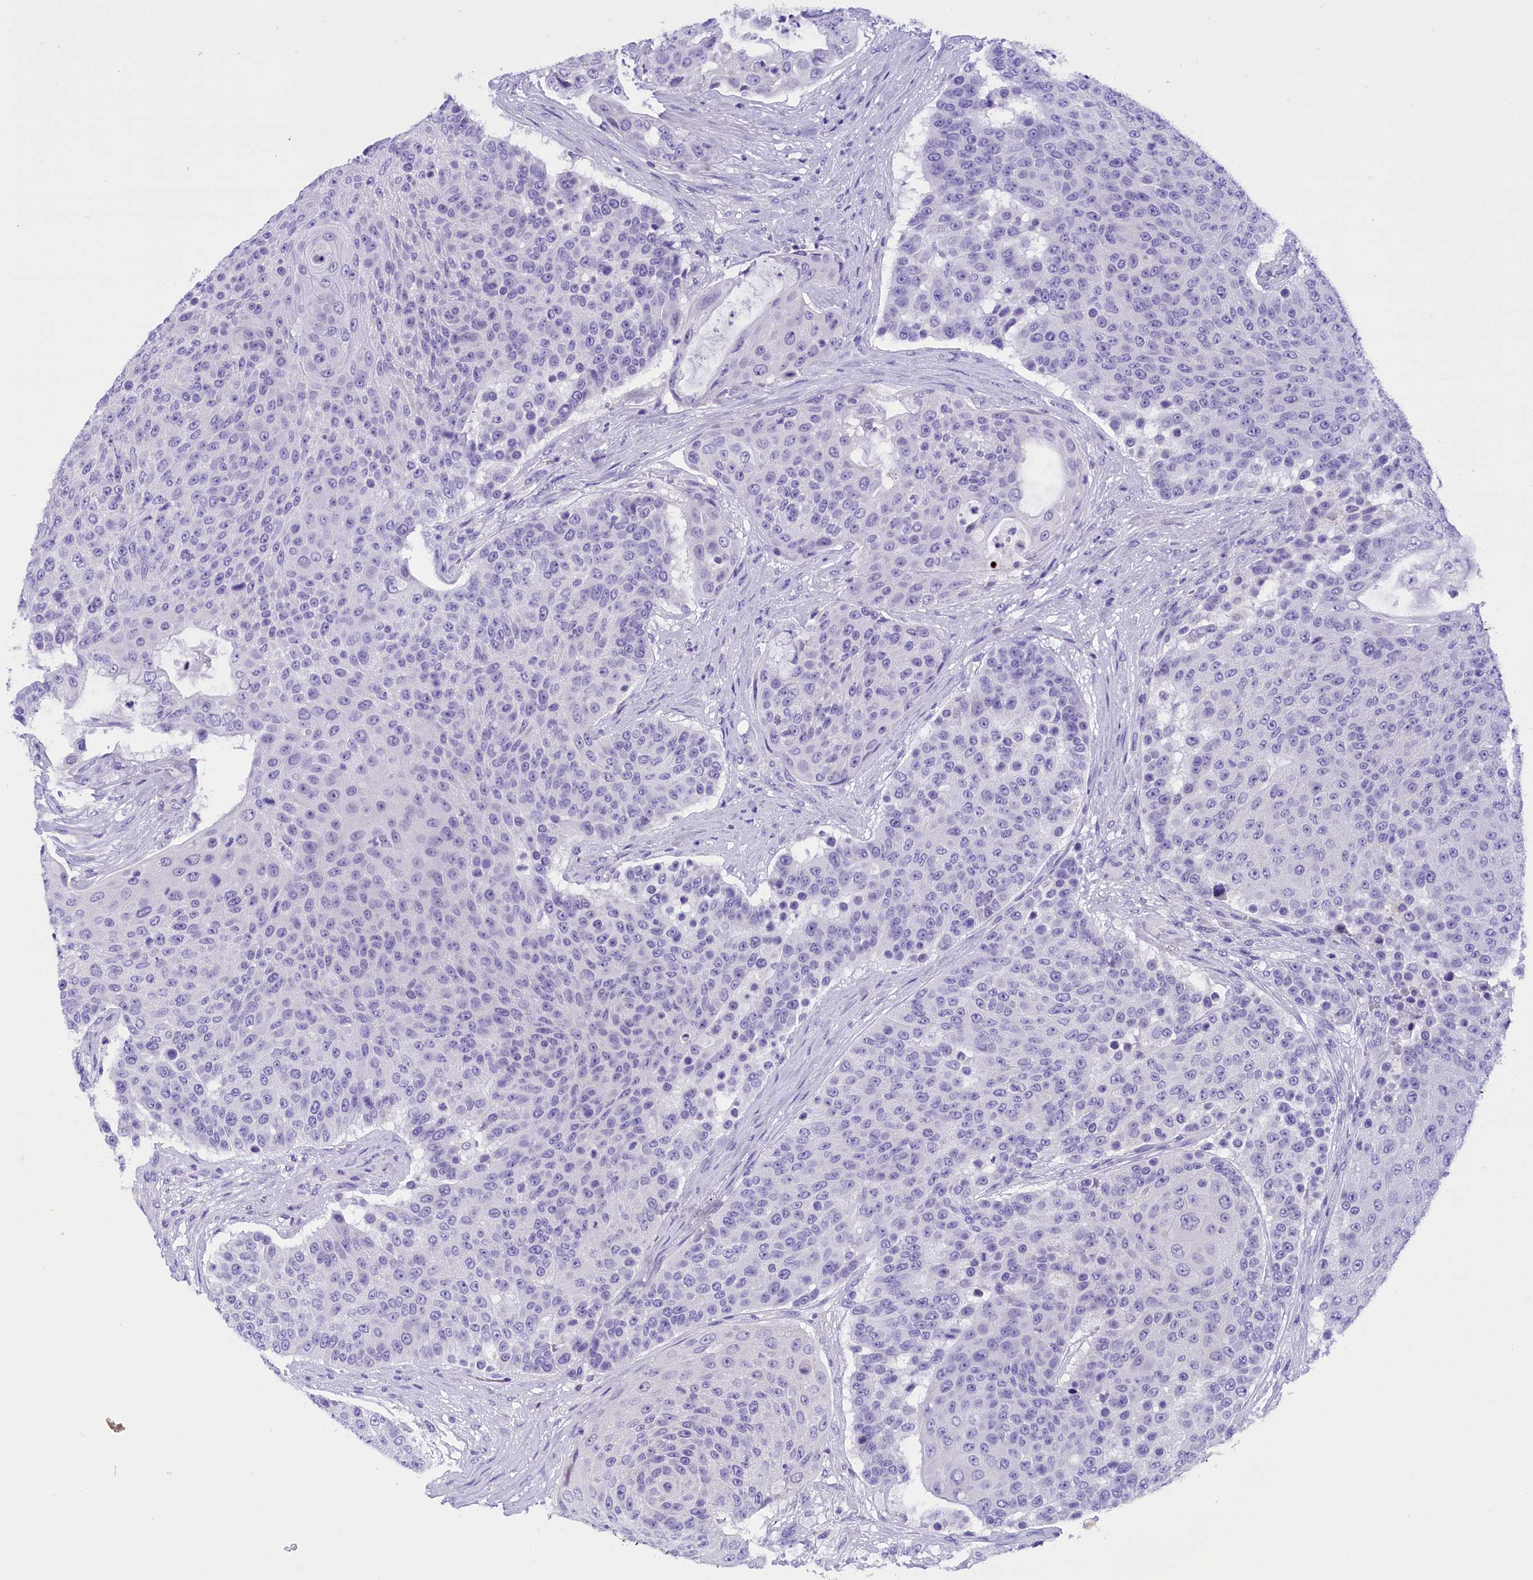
{"staining": {"intensity": "negative", "quantity": "none", "location": "none"}, "tissue": "urothelial cancer", "cell_type": "Tumor cells", "image_type": "cancer", "snomed": [{"axis": "morphology", "description": "Urothelial carcinoma, High grade"}, {"axis": "topography", "description": "Urinary bladder"}], "caption": "High-grade urothelial carcinoma was stained to show a protein in brown. There is no significant positivity in tumor cells.", "gene": "ABAT", "patient": {"sex": "female", "age": 63}}